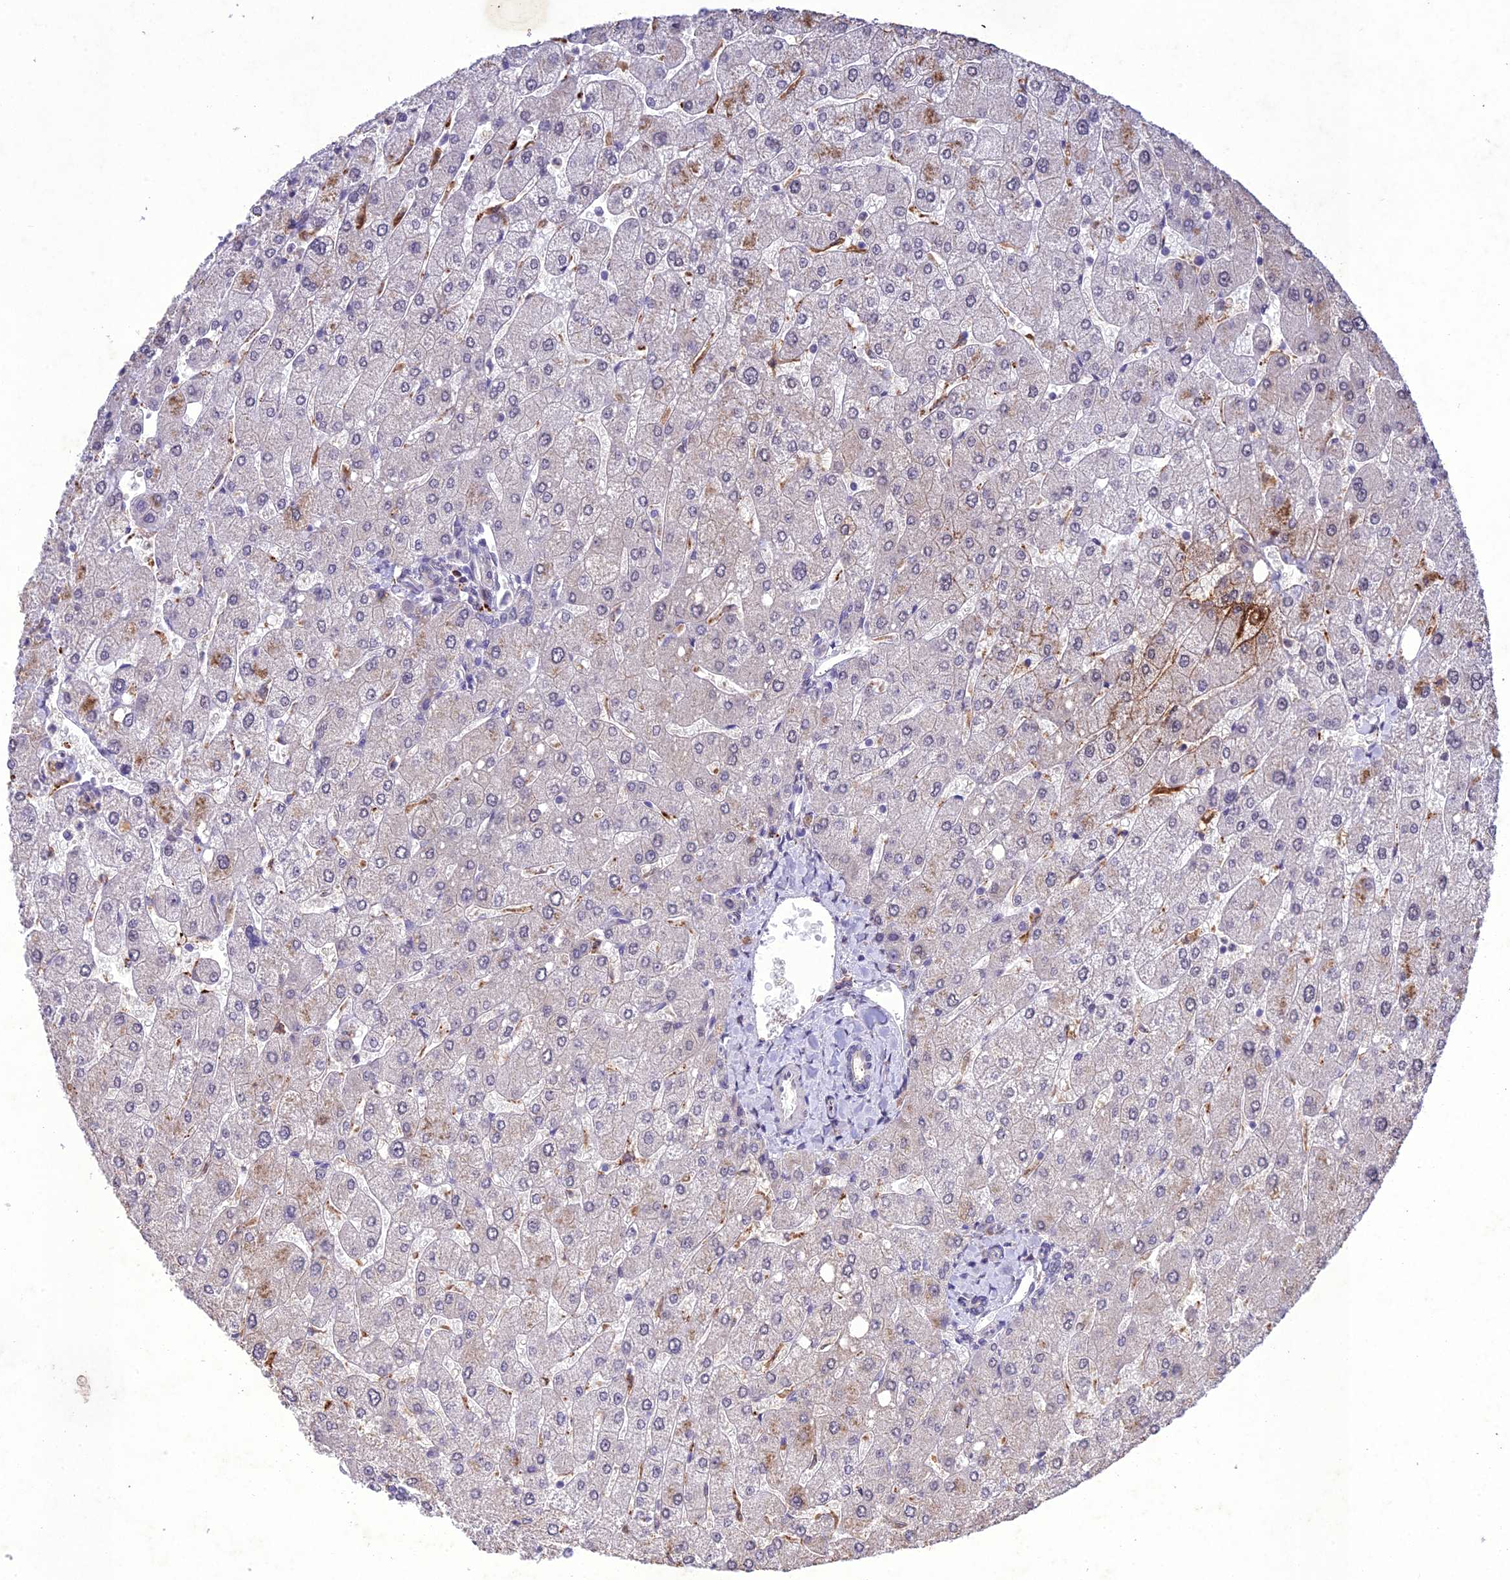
{"staining": {"intensity": "weak", "quantity": "<25%", "location": "cytoplasmic/membranous"}, "tissue": "liver", "cell_type": "Cholangiocytes", "image_type": "normal", "snomed": [{"axis": "morphology", "description": "Normal tissue, NOS"}, {"axis": "topography", "description": "Liver"}], "caption": "Immunohistochemistry of unremarkable human liver reveals no staining in cholangiocytes. (Stains: DAB (3,3'-diaminobenzidine) immunohistochemistry (IHC) with hematoxylin counter stain, Microscopy: brightfield microscopy at high magnification).", "gene": "ANKRD52", "patient": {"sex": "male", "age": 55}}